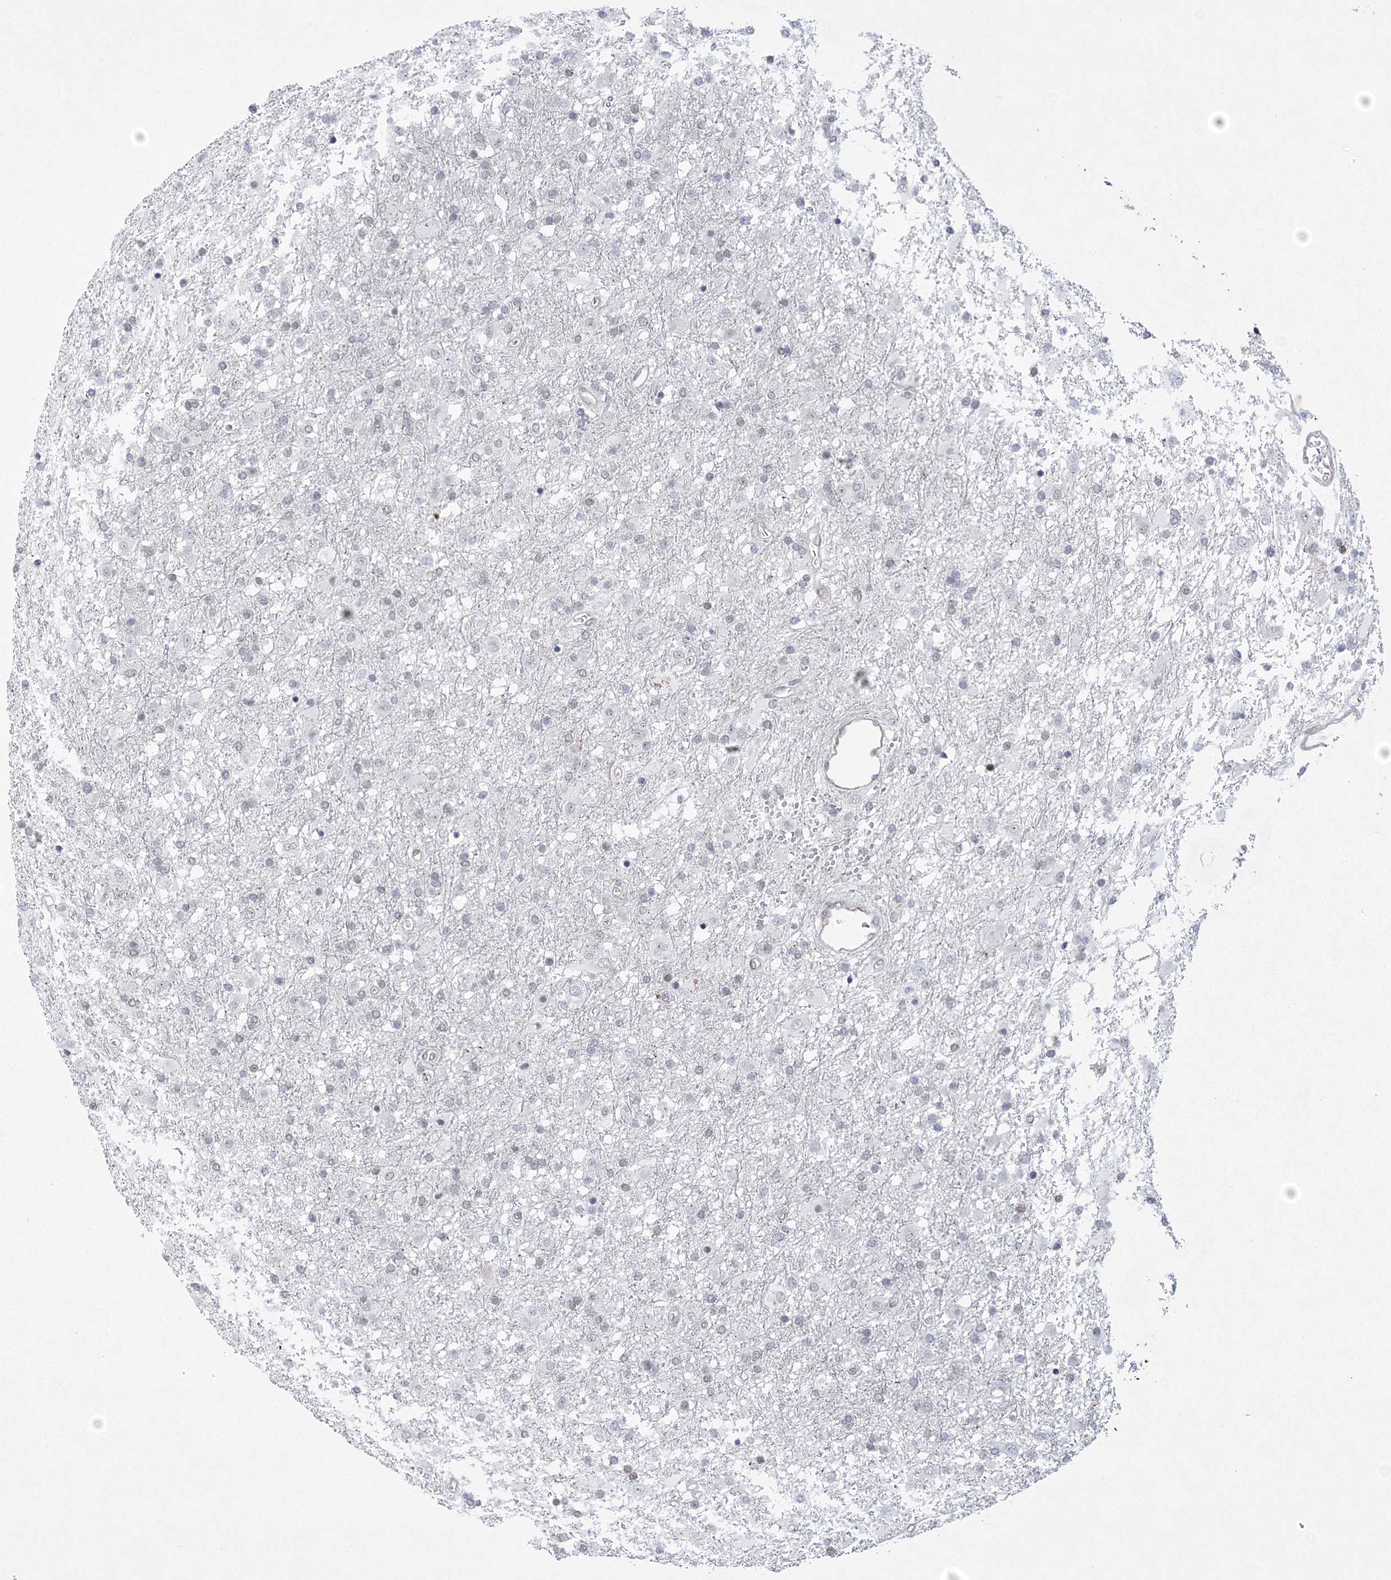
{"staining": {"intensity": "negative", "quantity": "none", "location": "none"}, "tissue": "glioma", "cell_type": "Tumor cells", "image_type": "cancer", "snomed": [{"axis": "morphology", "description": "Glioma, malignant, Low grade"}, {"axis": "topography", "description": "Brain"}], "caption": "Tumor cells are negative for protein expression in human glioma. (DAB immunohistochemistry (IHC), high magnification).", "gene": "HOMEZ", "patient": {"sex": "male", "age": 65}}